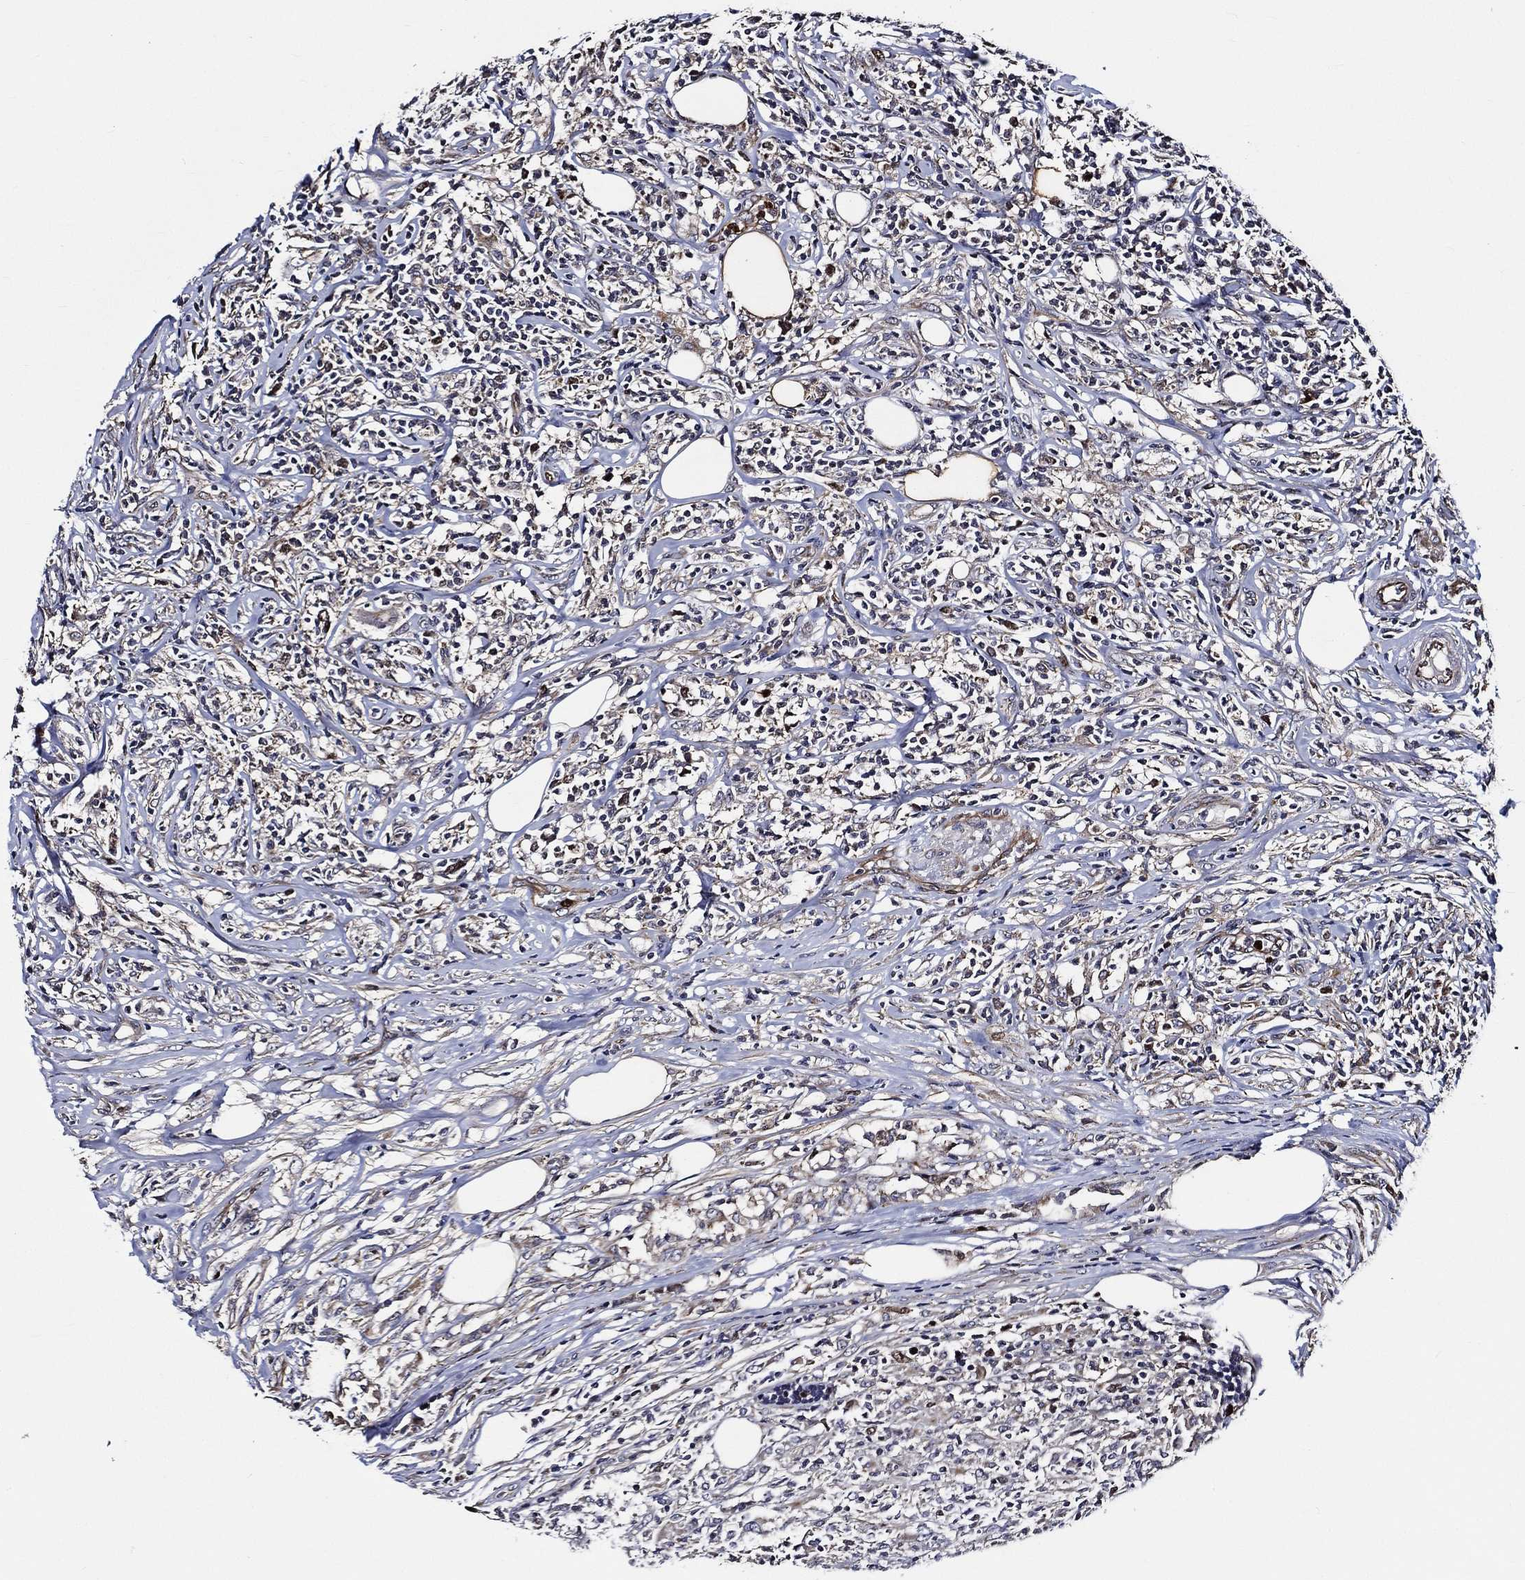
{"staining": {"intensity": "moderate", "quantity": "<25%", "location": "nuclear"}, "tissue": "lymphoma", "cell_type": "Tumor cells", "image_type": "cancer", "snomed": [{"axis": "morphology", "description": "Malignant lymphoma, non-Hodgkin's type, High grade"}, {"axis": "topography", "description": "Lymph node"}], "caption": "A photomicrograph showing moderate nuclear staining in about <25% of tumor cells in high-grade malignant lymphoma, non-Hodgkin's type, as visualized by brown immunohistochemical staining.", "gene": "KIF20B", "patient": {"sex": "female", "age": 84}}